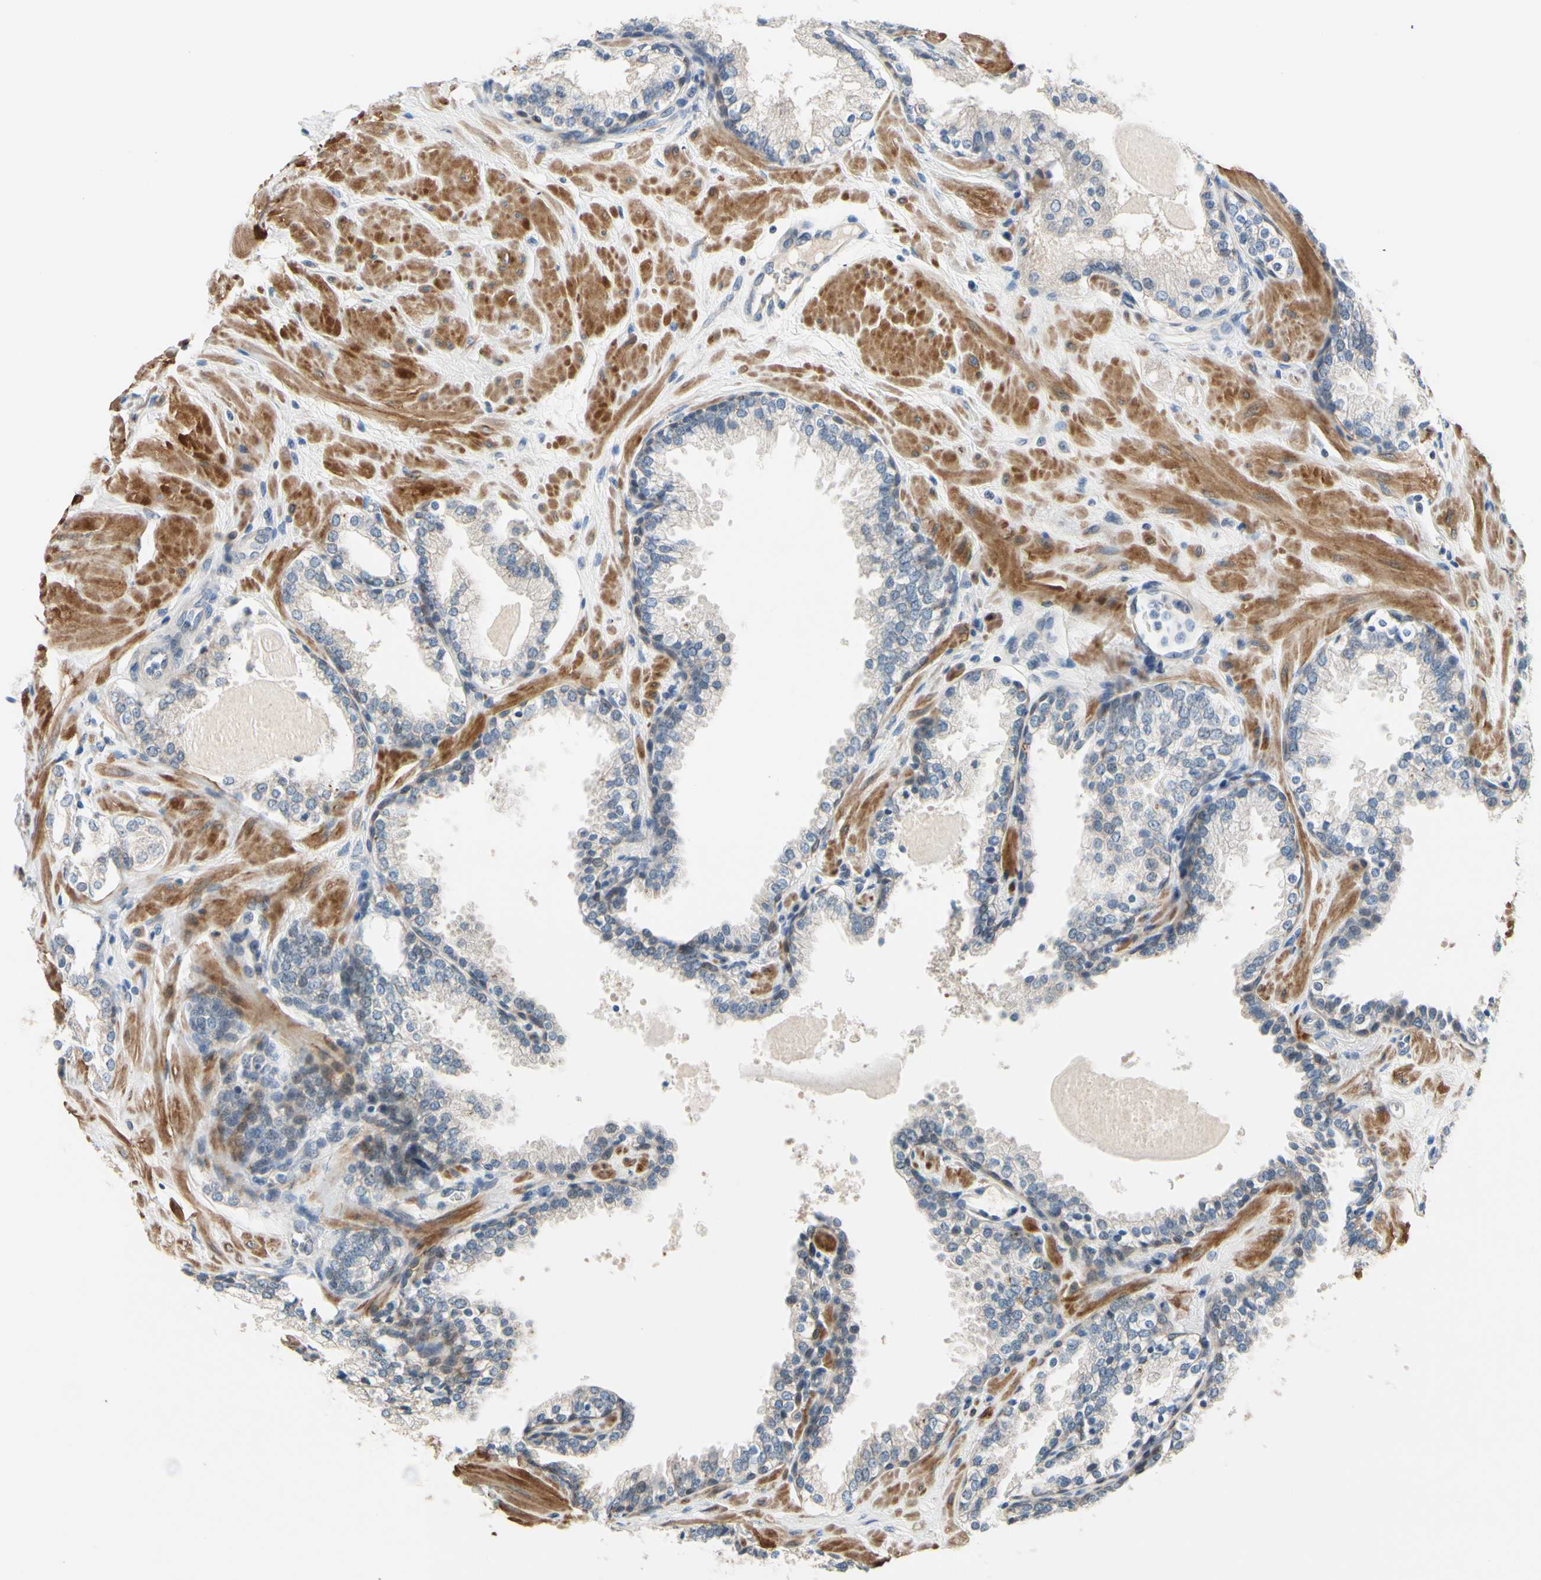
{"staining": {"intensity": "negative", "quantity": "none", "location": "none"}, "tissue": "prostate", "cell_type": "Glandular cells", "image_type": "normal", "snomed": [{"axis": "morphology", "description": "Normal tissue, NOS"}, {"axis": "topography", "description": "Prostate"}], "caption": "Prostate stained for a protein using immunohistochemistry (IHC) shows no positivity glandular cells.", "gene": "SLC27A6", "patient": {"sex": "male", "age": 51}}